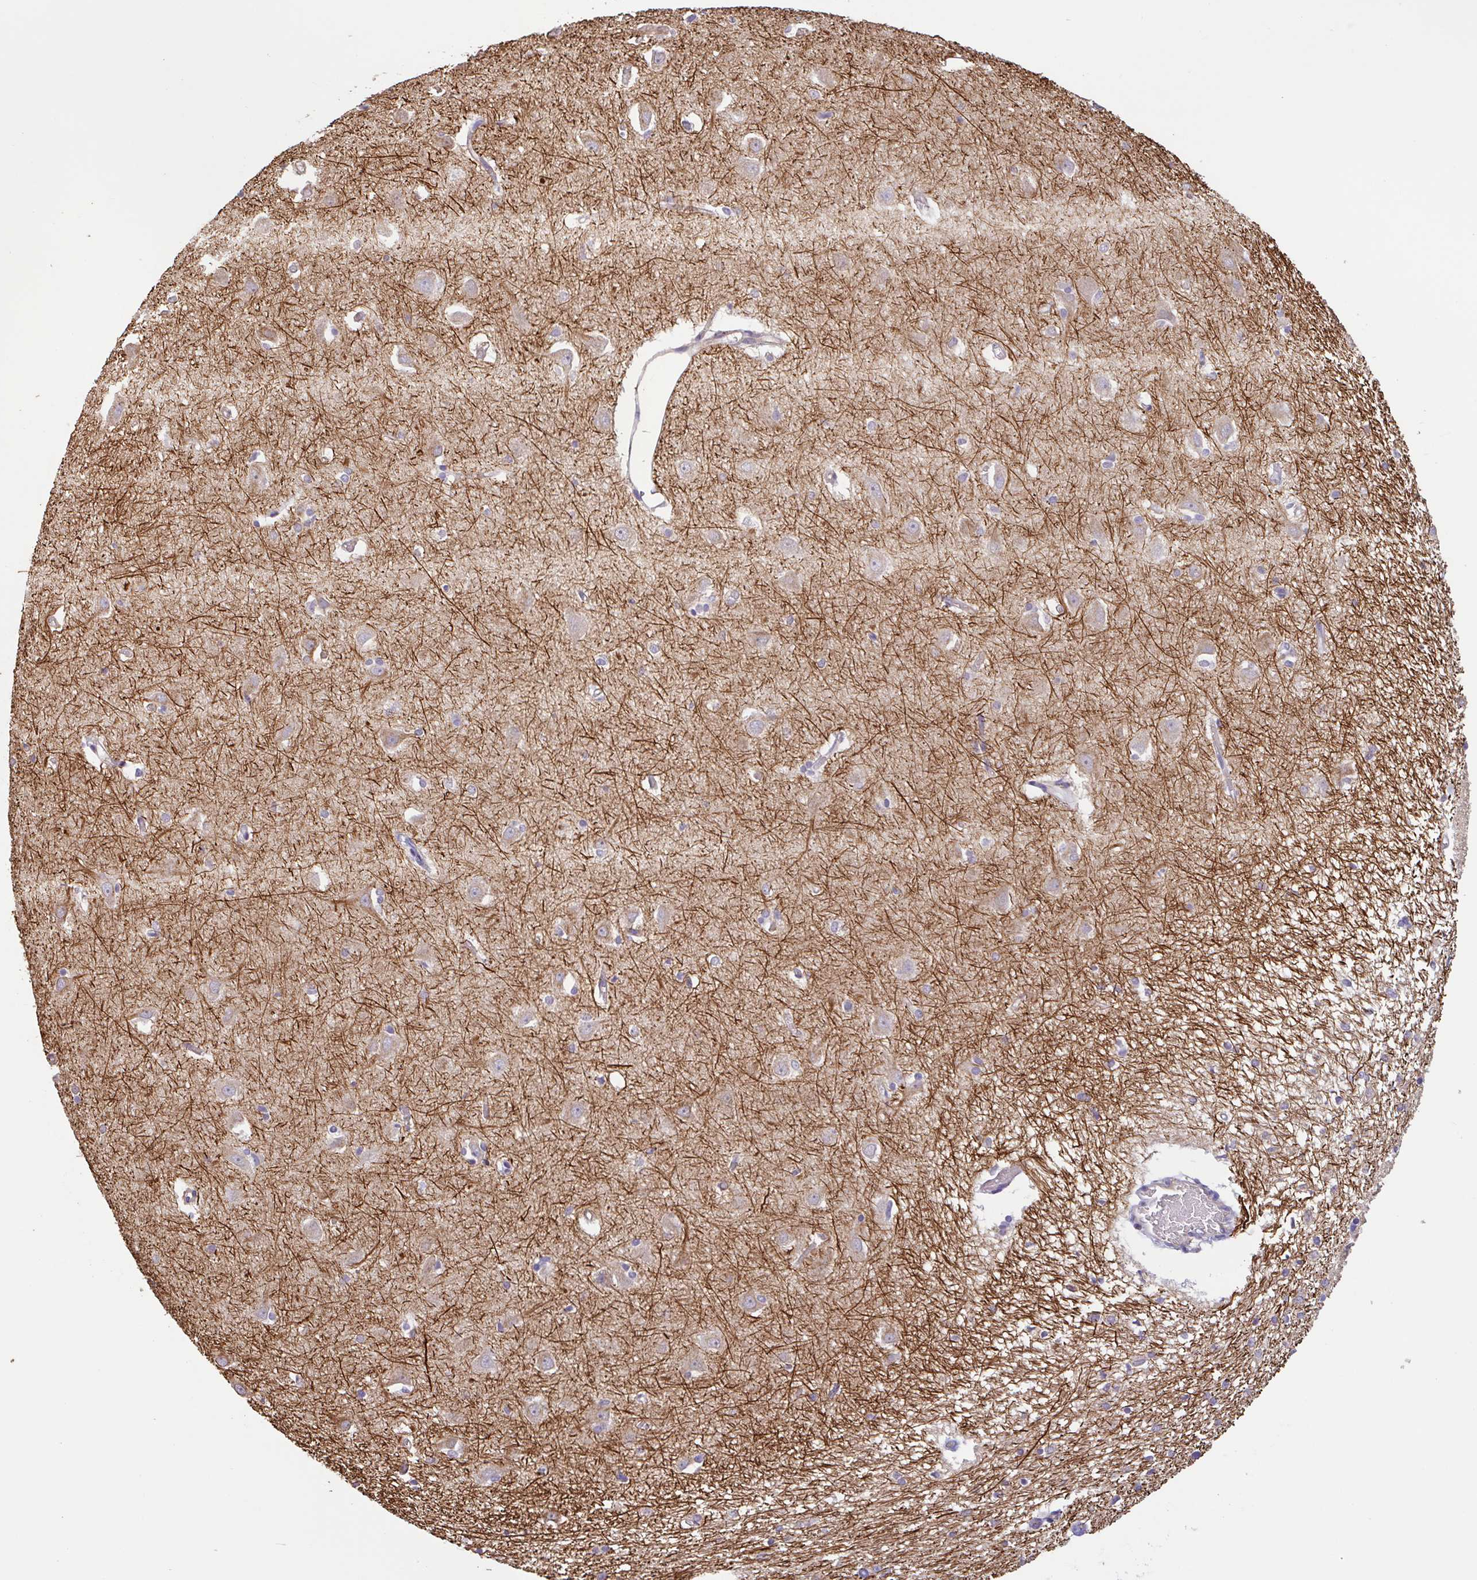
{"staining": {"intensity": "negative", "quantity": "none", "location": "none"}, "tissue": "caudate", "cell_type": "Glial cells", "image_type": "normal", "snomed": [{"axis": "morphology", "description": "Normal tissue, NOS"}, {"axis": "topography", "description": "Lateral ventricle wall"}, {"axis": "topography", "description": "Hippocampus"}], "caption": "The IHC image has no significant positivity in glial cells of caudate. The staining is performed using DAB brown chromogen with nuclei counter-stained in using hematoxylin.", "gene": "ZNF790", "patient": {"sex": "female", "age": 63}}